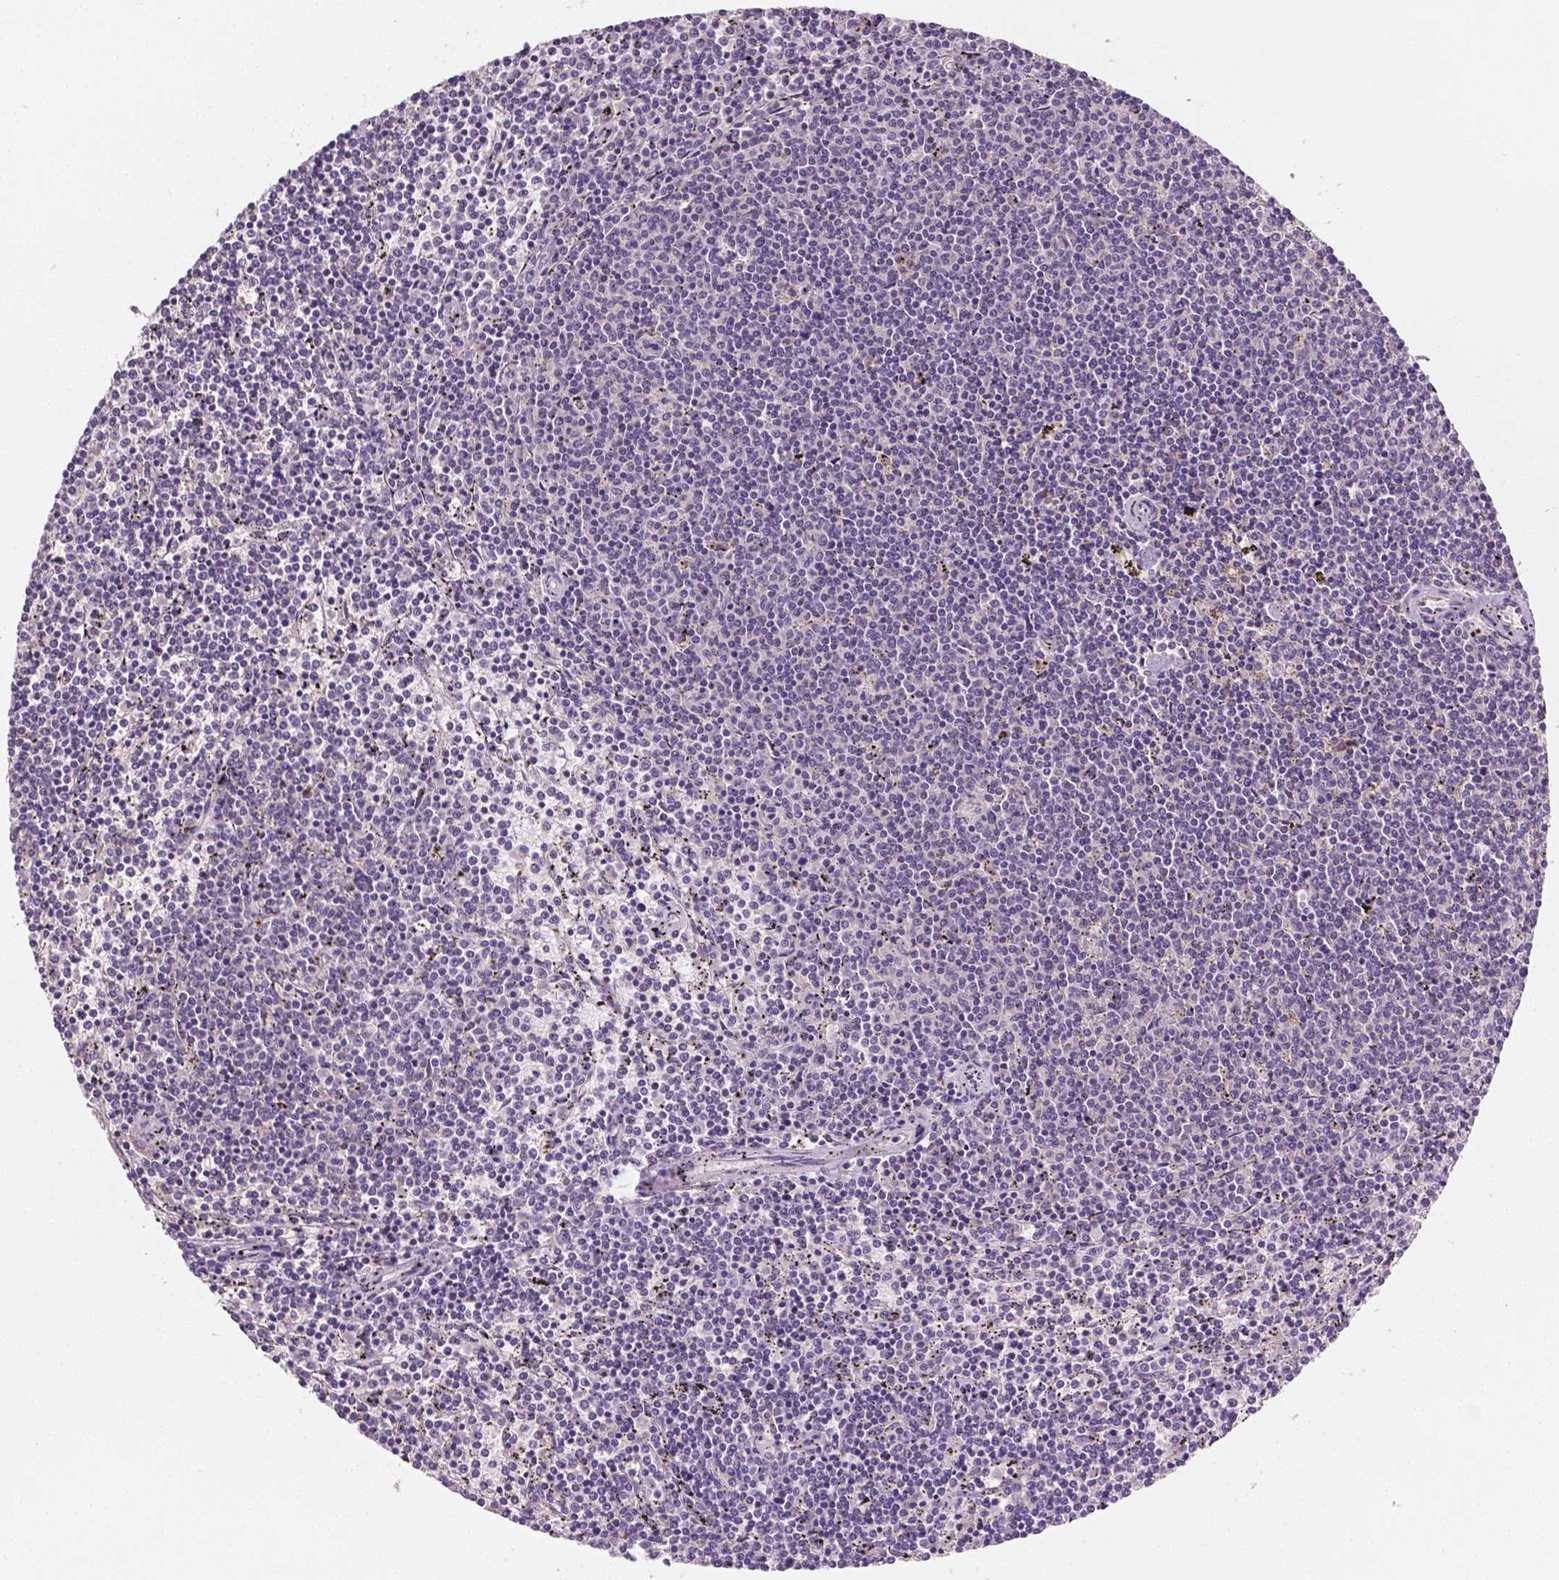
{"staining": {"intensity": "negative", "quantity": "none", "location": "none"}, "tissue": "lymphoma", "cell_type": "Tumor cells", "image_type": "cancer", "snomed": [{"axis": "morphology", "description": "Malignant lymphoma, non-Hodgkin's type, Low grade"}, {"axis": "topography", "description": "Spleen"}], "caption": "Lymphoma was stained to show a protein in brown. There is no significant positivity in tumor cells.", "gene": "MROH6", "patient": {"sex": "female", "age": 50}}